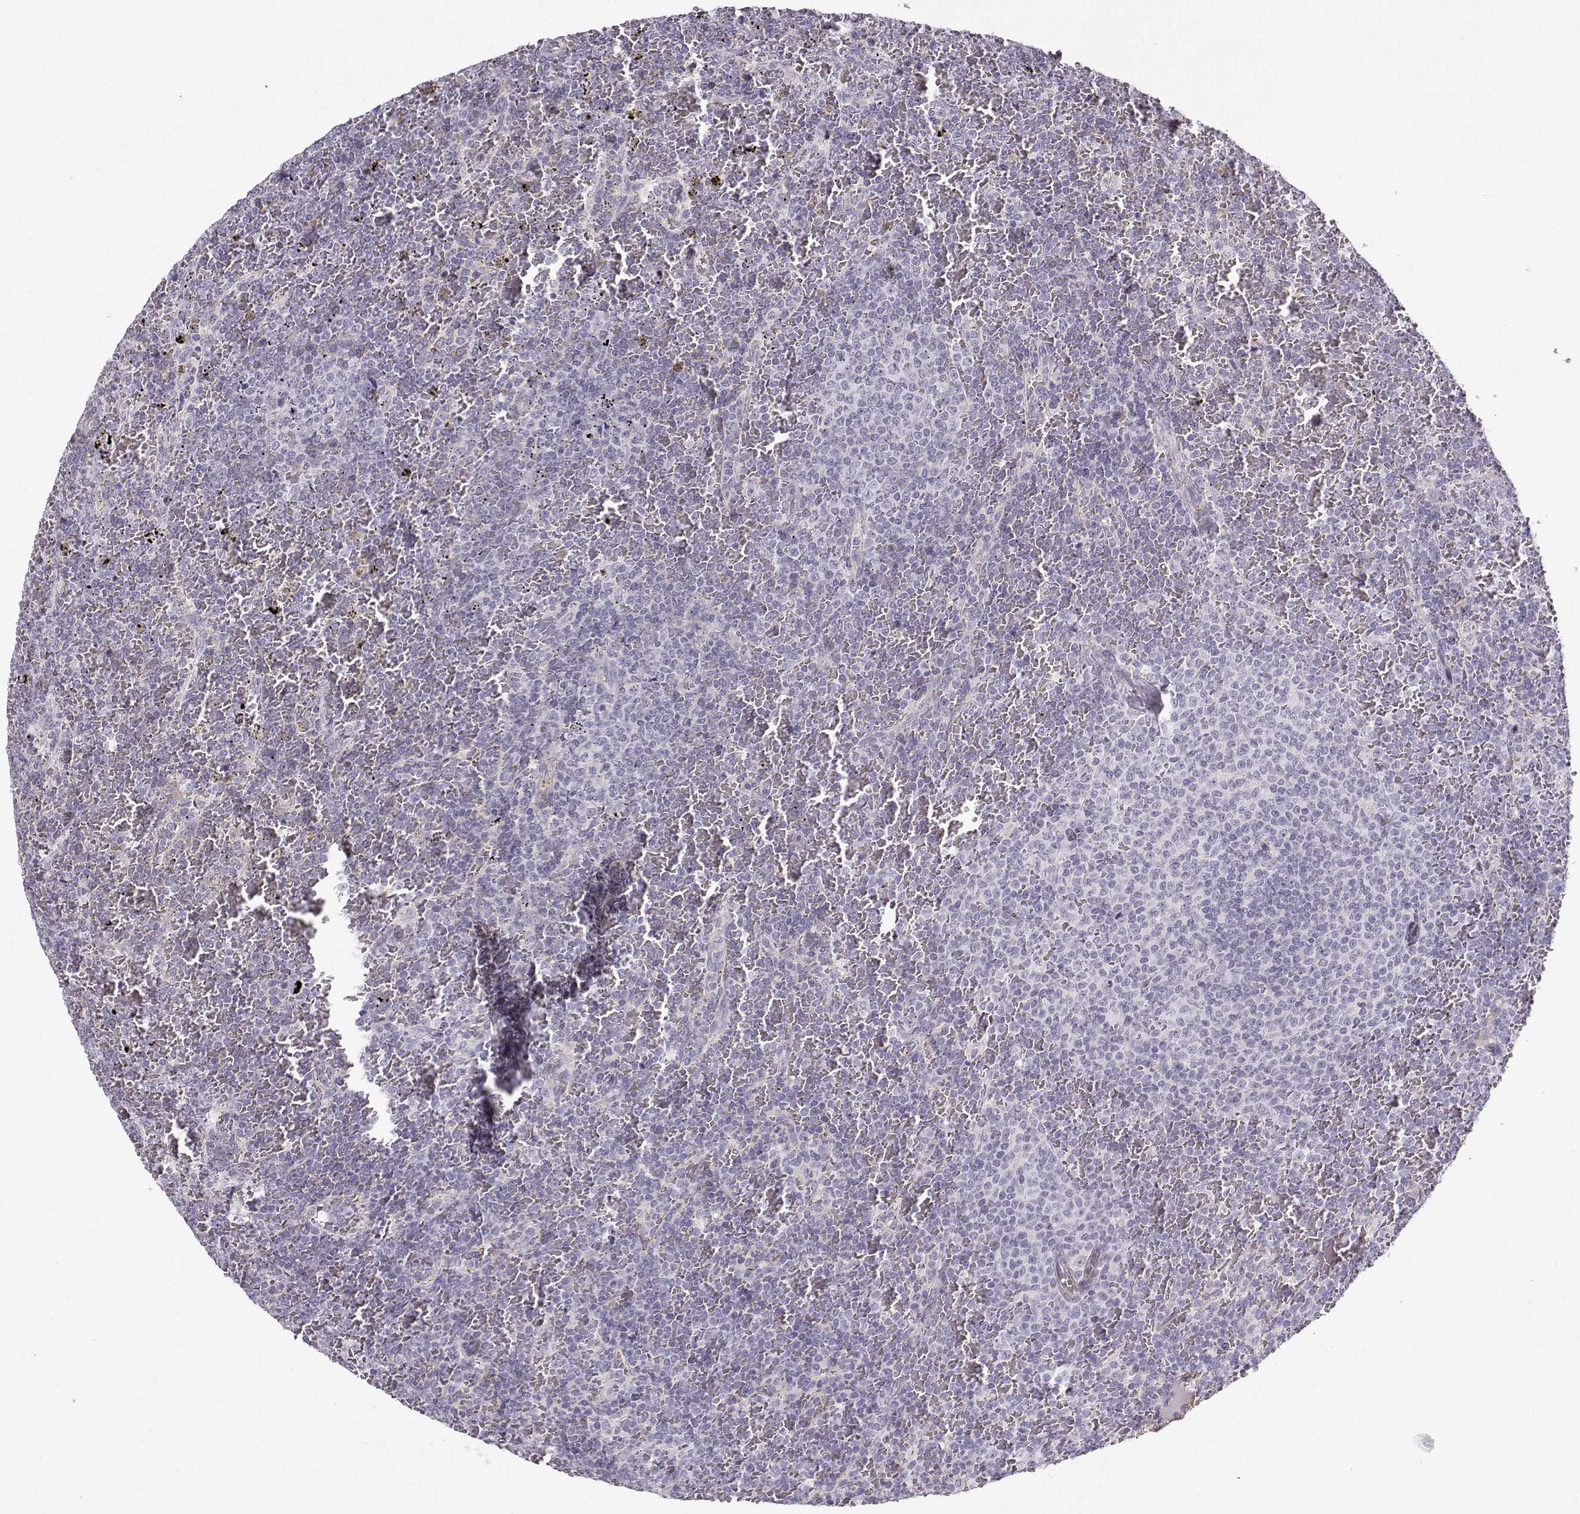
{"staining": {"intensity": "negative", "quantity": "none", "location": "none"}, "tissue": "lymphoma", "cell_type": "Tumor cells", "image_type": "cancer", "snomed": [{"axis": "morphology", "description": "Malignant lymphoma, non-Hodgkin's type, Low grade"}, {"axis": "topography", "description": "Spleen"}], "caption": "Human lymphoma stained for a protein using IHC exhibits no expression in tumor cells.", "gene": "MYO1A", "patient": {"sex": "female", "age": 77}}